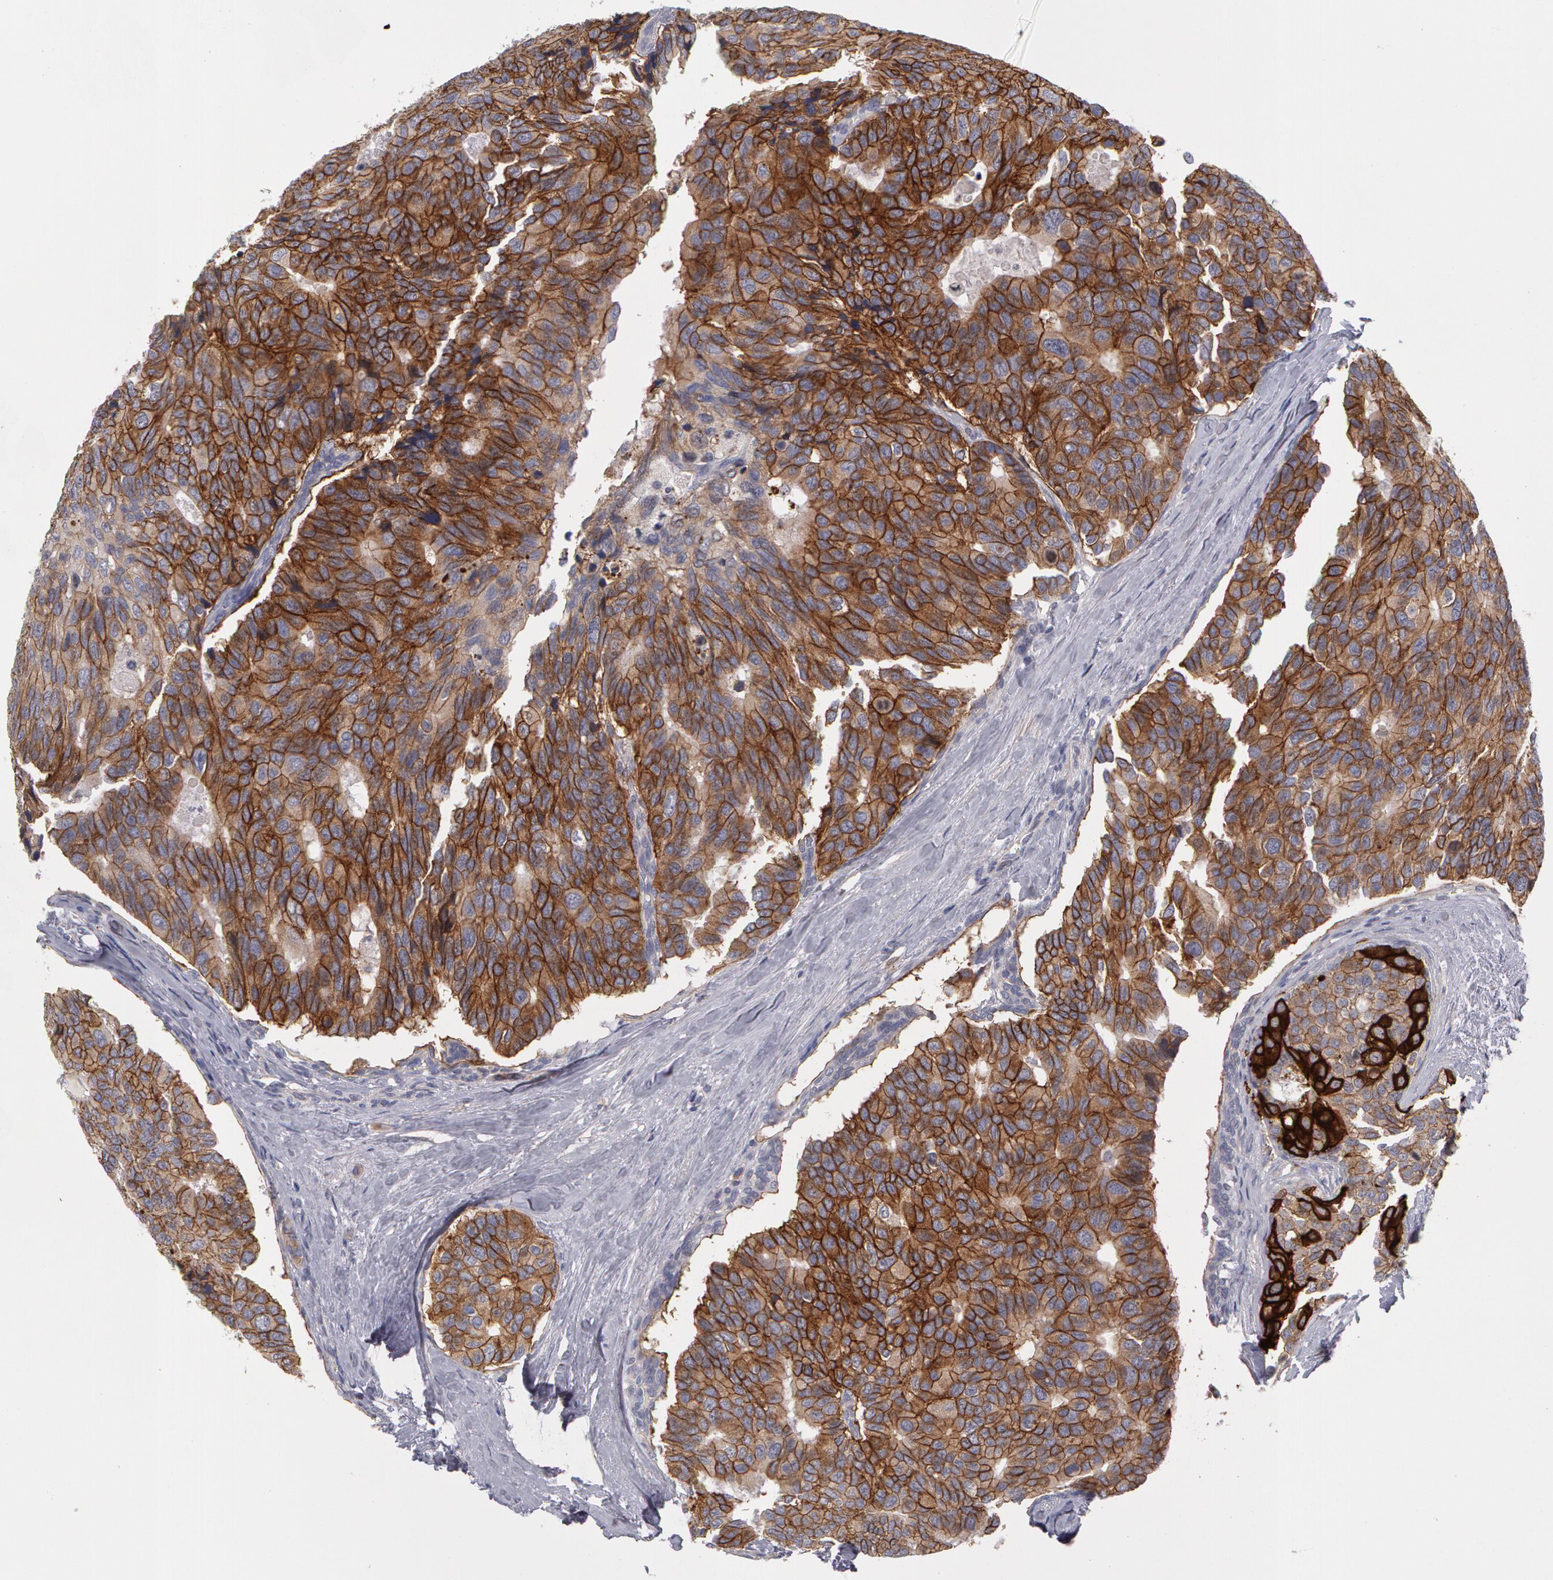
{"staining": {"intensity": "strong", "quantity": ">75%", "location": "cytoplasmic/membranous"}, "tissue": "breast cancer", "cell_type": "Tumor cells", "image_type": "cancer", "snomed": [{"axis": "morphology", "description": "Duct carcinoma"}, {"axis": "topography", "description": "Breast"}], "caption": "Breast cancer stained with a brown dye displays strong cytoplasmic/membranous positive expression in approximately >75% of tumor cells.", "gene": "ERBB2", "patient": {"sex": "female", "age": 69}}